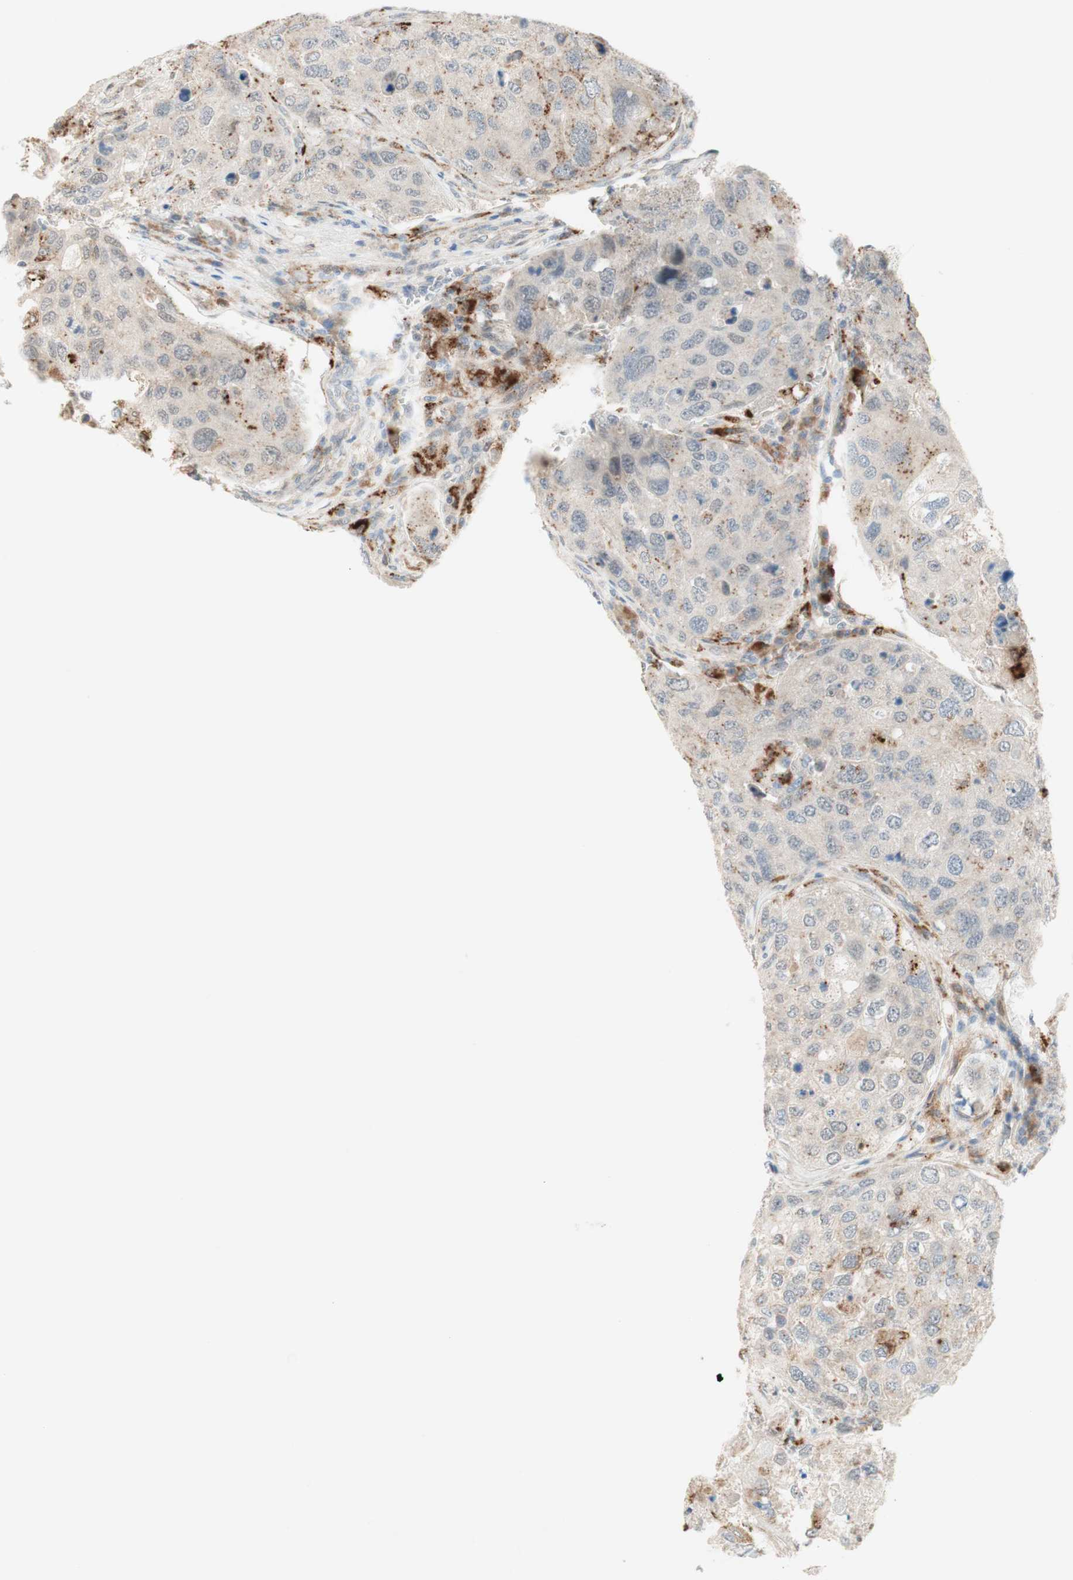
{"staining": {"intensity": "weak", "quantity": "<25%", "location": "nuclear"}, "tissue": "urothelial cancer", "cell_type": "Tumor cells", "image_type": "cancer", "snomed": [{"axis": "morphology", "description": "Urothelial carcinoma, High grade"}, {"axis": "topography", "description": "Lymph node"}, {"axis": "topography", "description": "Urinary bladder"}], "caption": "The image exhibits no significant positivity in tumor cells of urothelial carcinoma (high-grade).", "gene": "GAPT", "patient": {"sex": "male", "age": 51}}